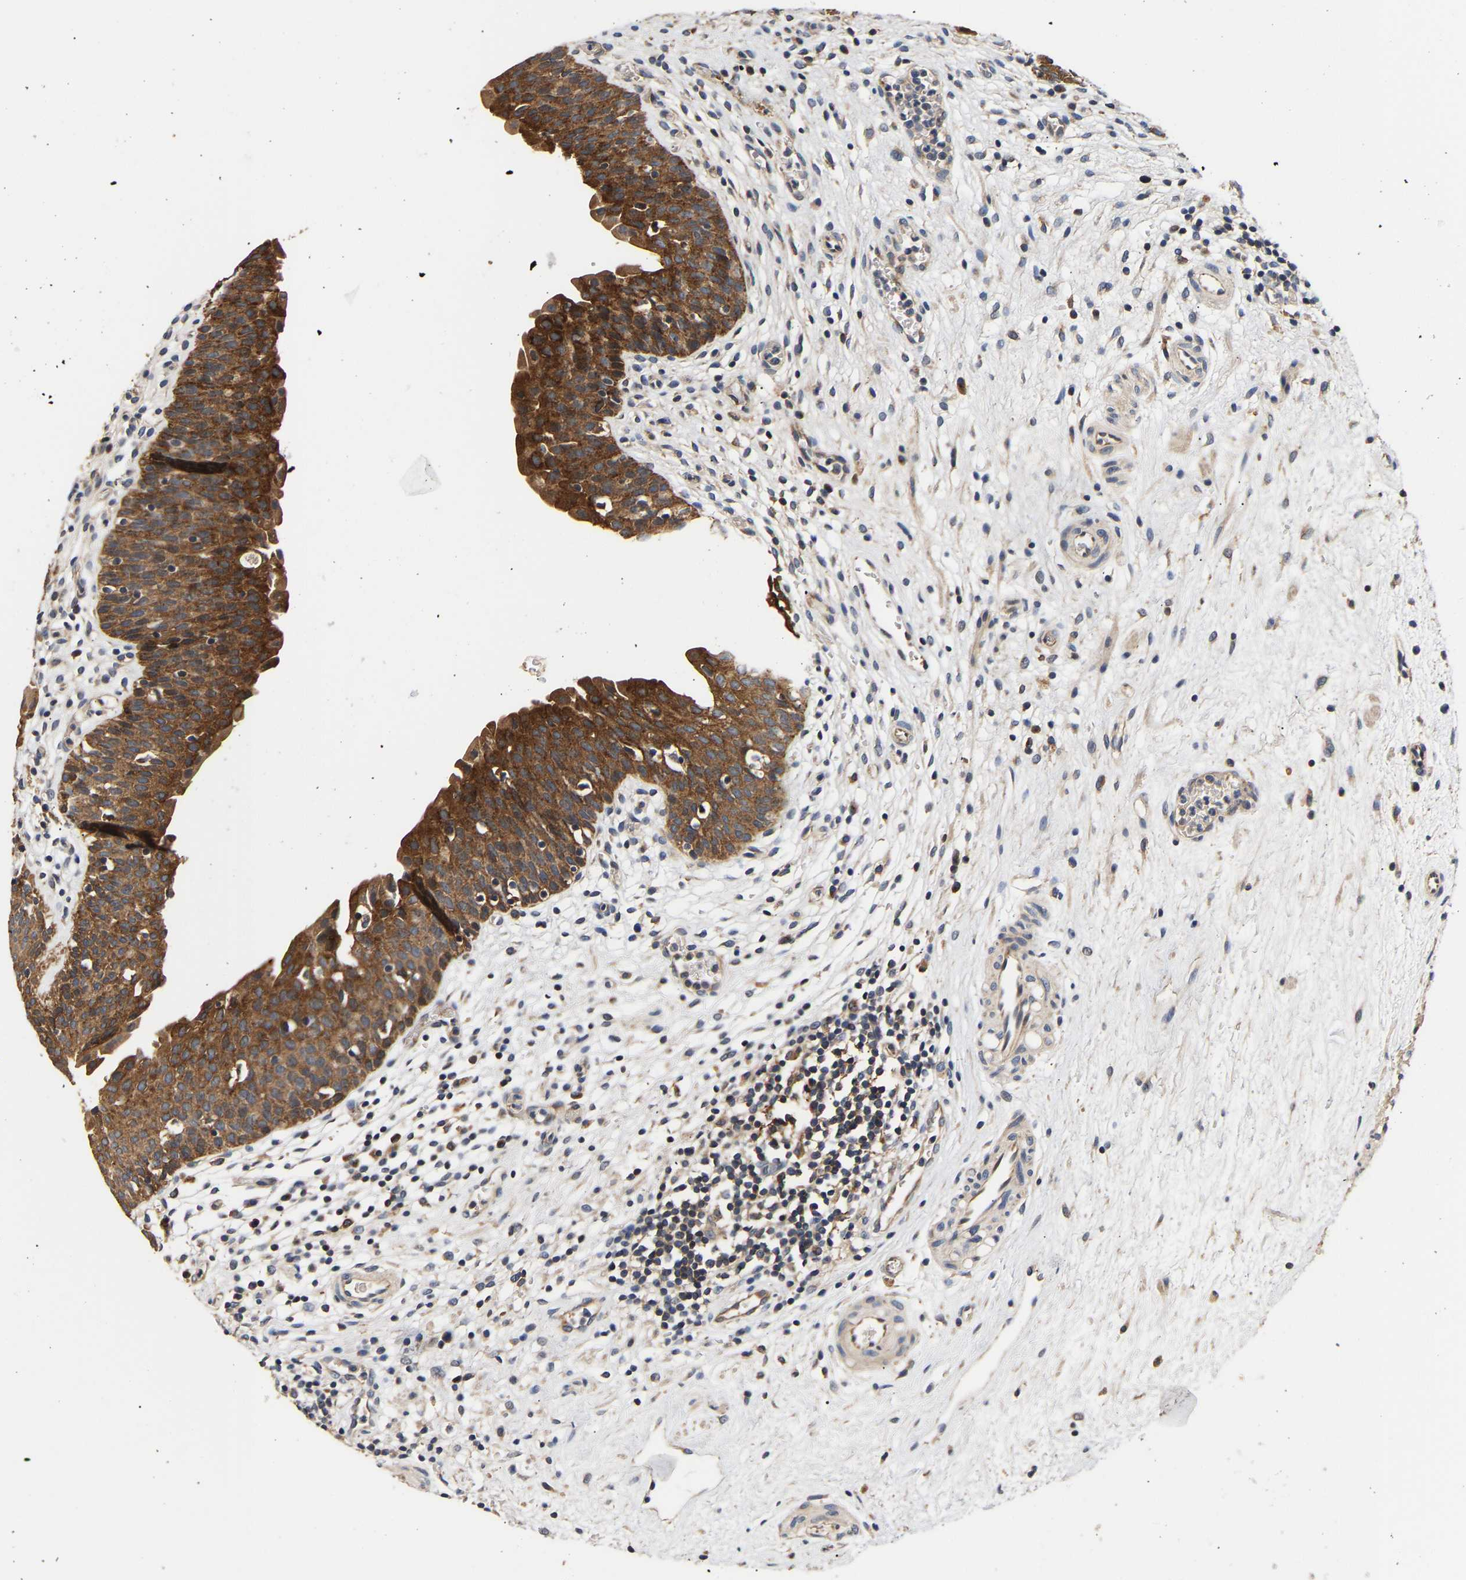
{"staining": {"intensity": "strong", "quantity": ">75%", "location": "cytoplasmic/membranous"}, "tissue": "urinary bladder", "cell_type": "Urothelial cells", "image_type": "normal", "snomed": [{"axis": "morphology", "description": "Normal tissue, NOS"}, {"axis": "topography", "description": "Urinary bladder"}], "caption": "IHC (DAB (3,3'-diaminobenzidine)) staining of unremarkable urinary bladder exhibits strong cytoplasmic/membranous protein positivity in about >75% of urothelial cells.", "gene": "LRBA", "patient": {"sex": "male", "age": 37}}